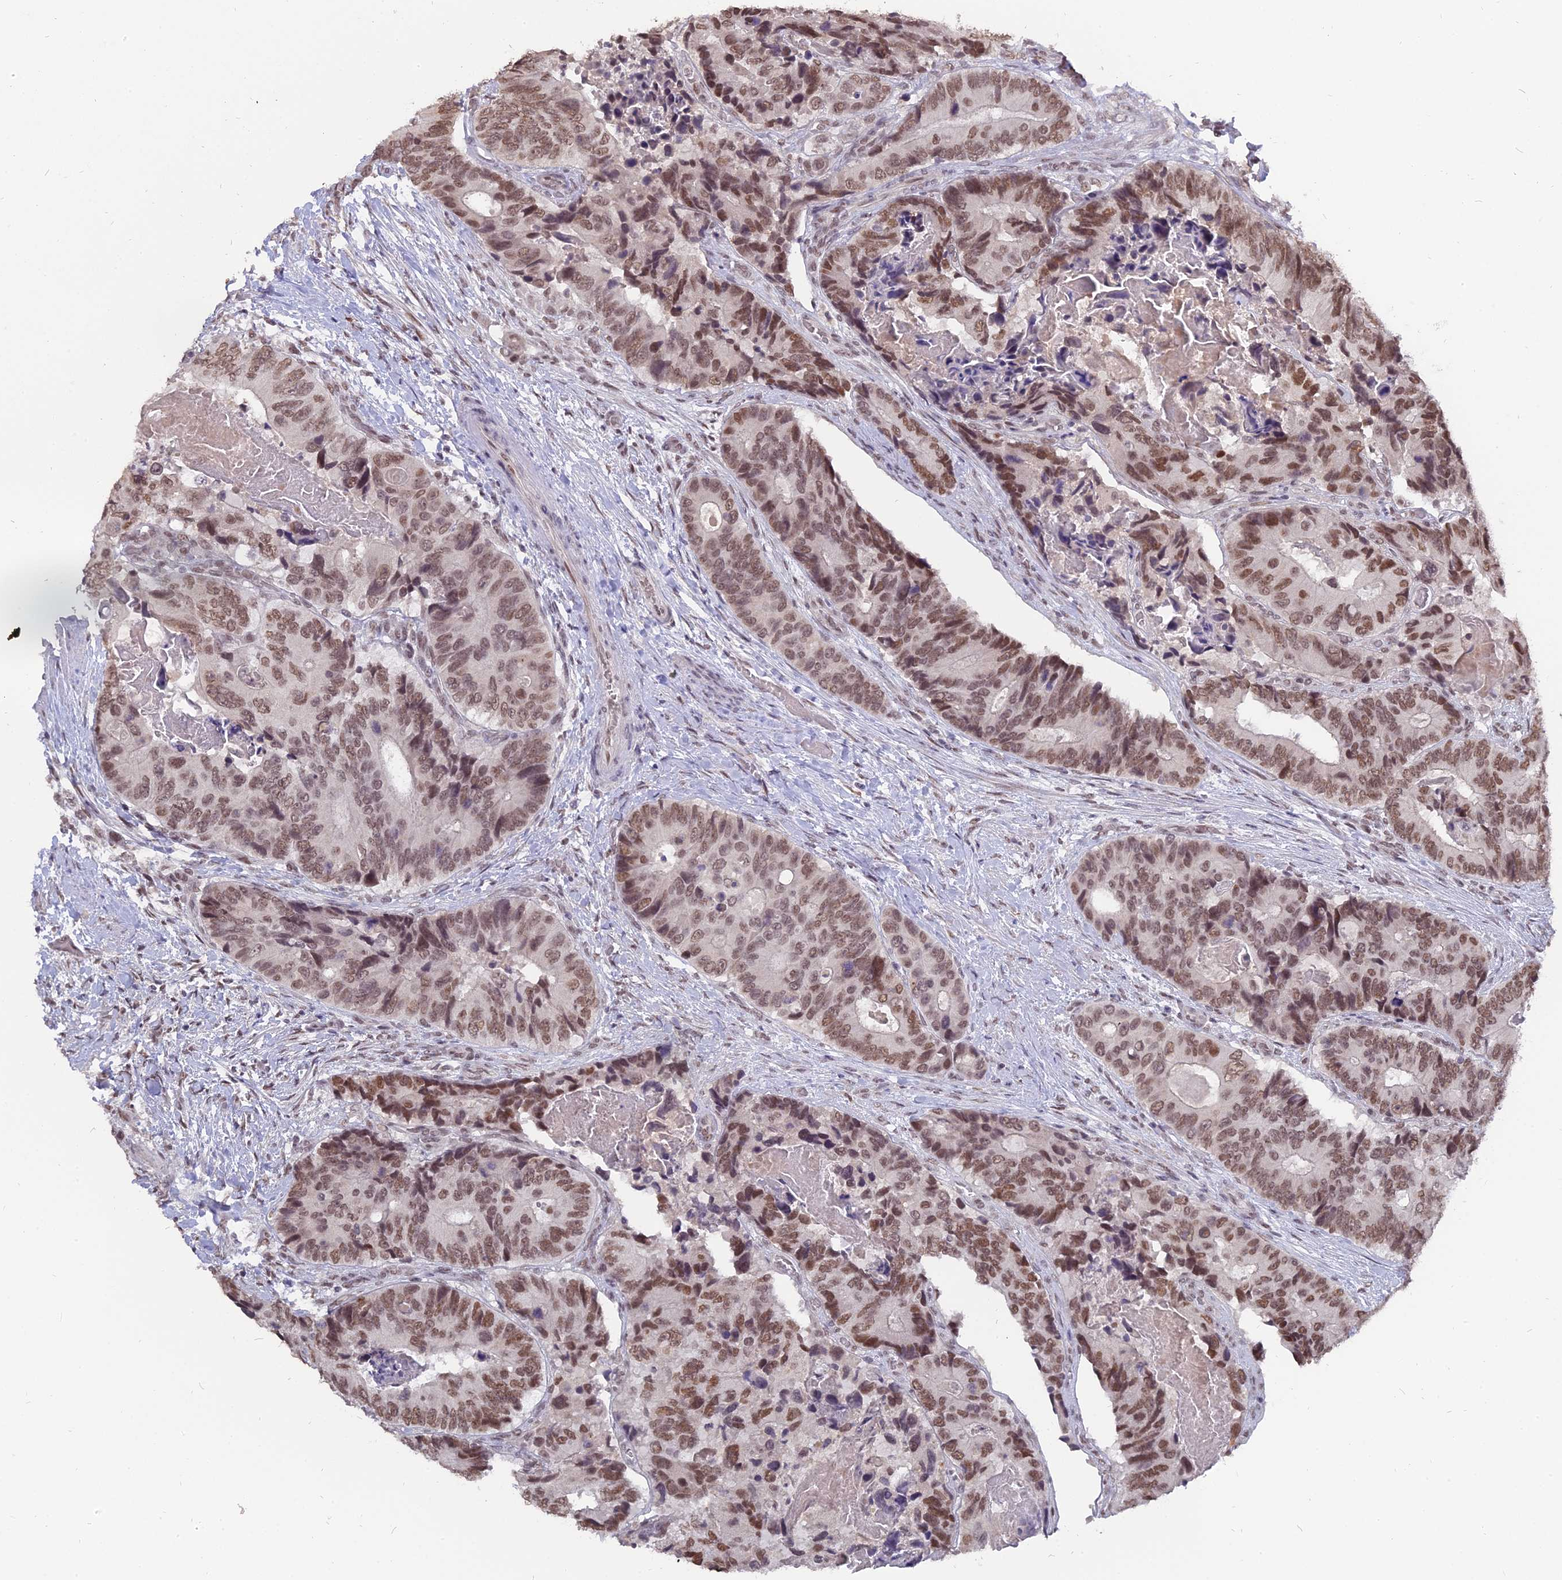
{"staining": {"intensity": "moderate", "quantity": ">75%", "location": "nuclear"}, "tissue": "colorectal cancer", "cell_type": "Tumor cells", "image_type": "cancer", "snomed": [{"axis": "morphology", "description": "Adenocarcinoma, NOS"}, {"axis": "topography", "description": "Colon"}], "caption": "Approximately >75% of tumor cells in human adenocarcinoma (colorectal) display moderate nuclear protein expression as visualized by brown immunohistochemical staining.", "gene": "NR1H3", "patient": {"sex": "male", "age": 84}}